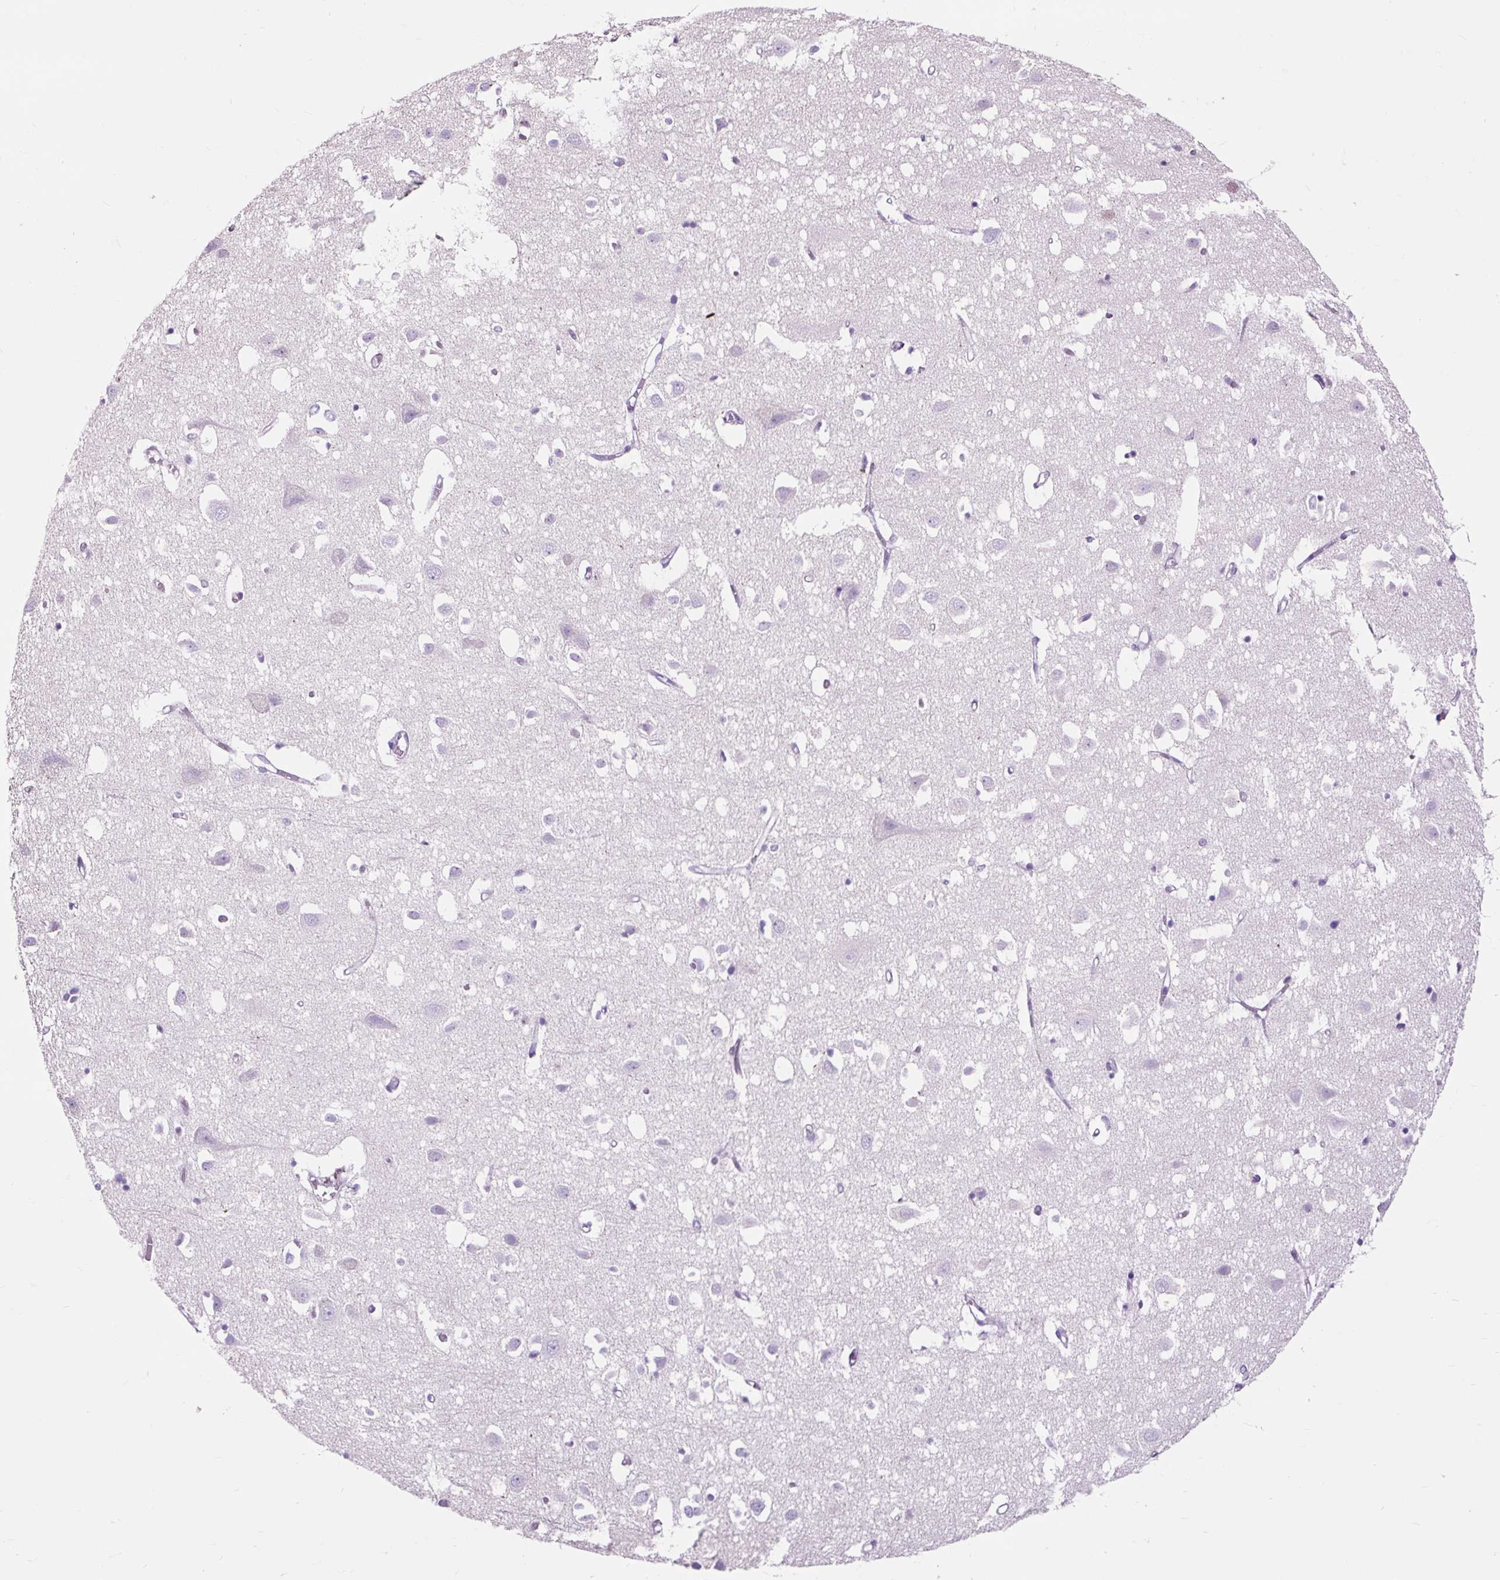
{"staining": {"intensity": "negative", "quantity": "none", "location": "none"}, "tissue": "cerebral cortex", "cell_type": "Endothelial cells", "image_type": "normal", "snomed": [{"axis": "morphology", "description": "Normal tissue, NOS"}, {"axis": "topography", "description": "Cerebral cortex"}], "caption": "The photomicrograph displays no significant positivity in endothelial cells of cerebral cortex.", "gene": "OR10A7", "patient": {"sex": "male", "age": 70}}